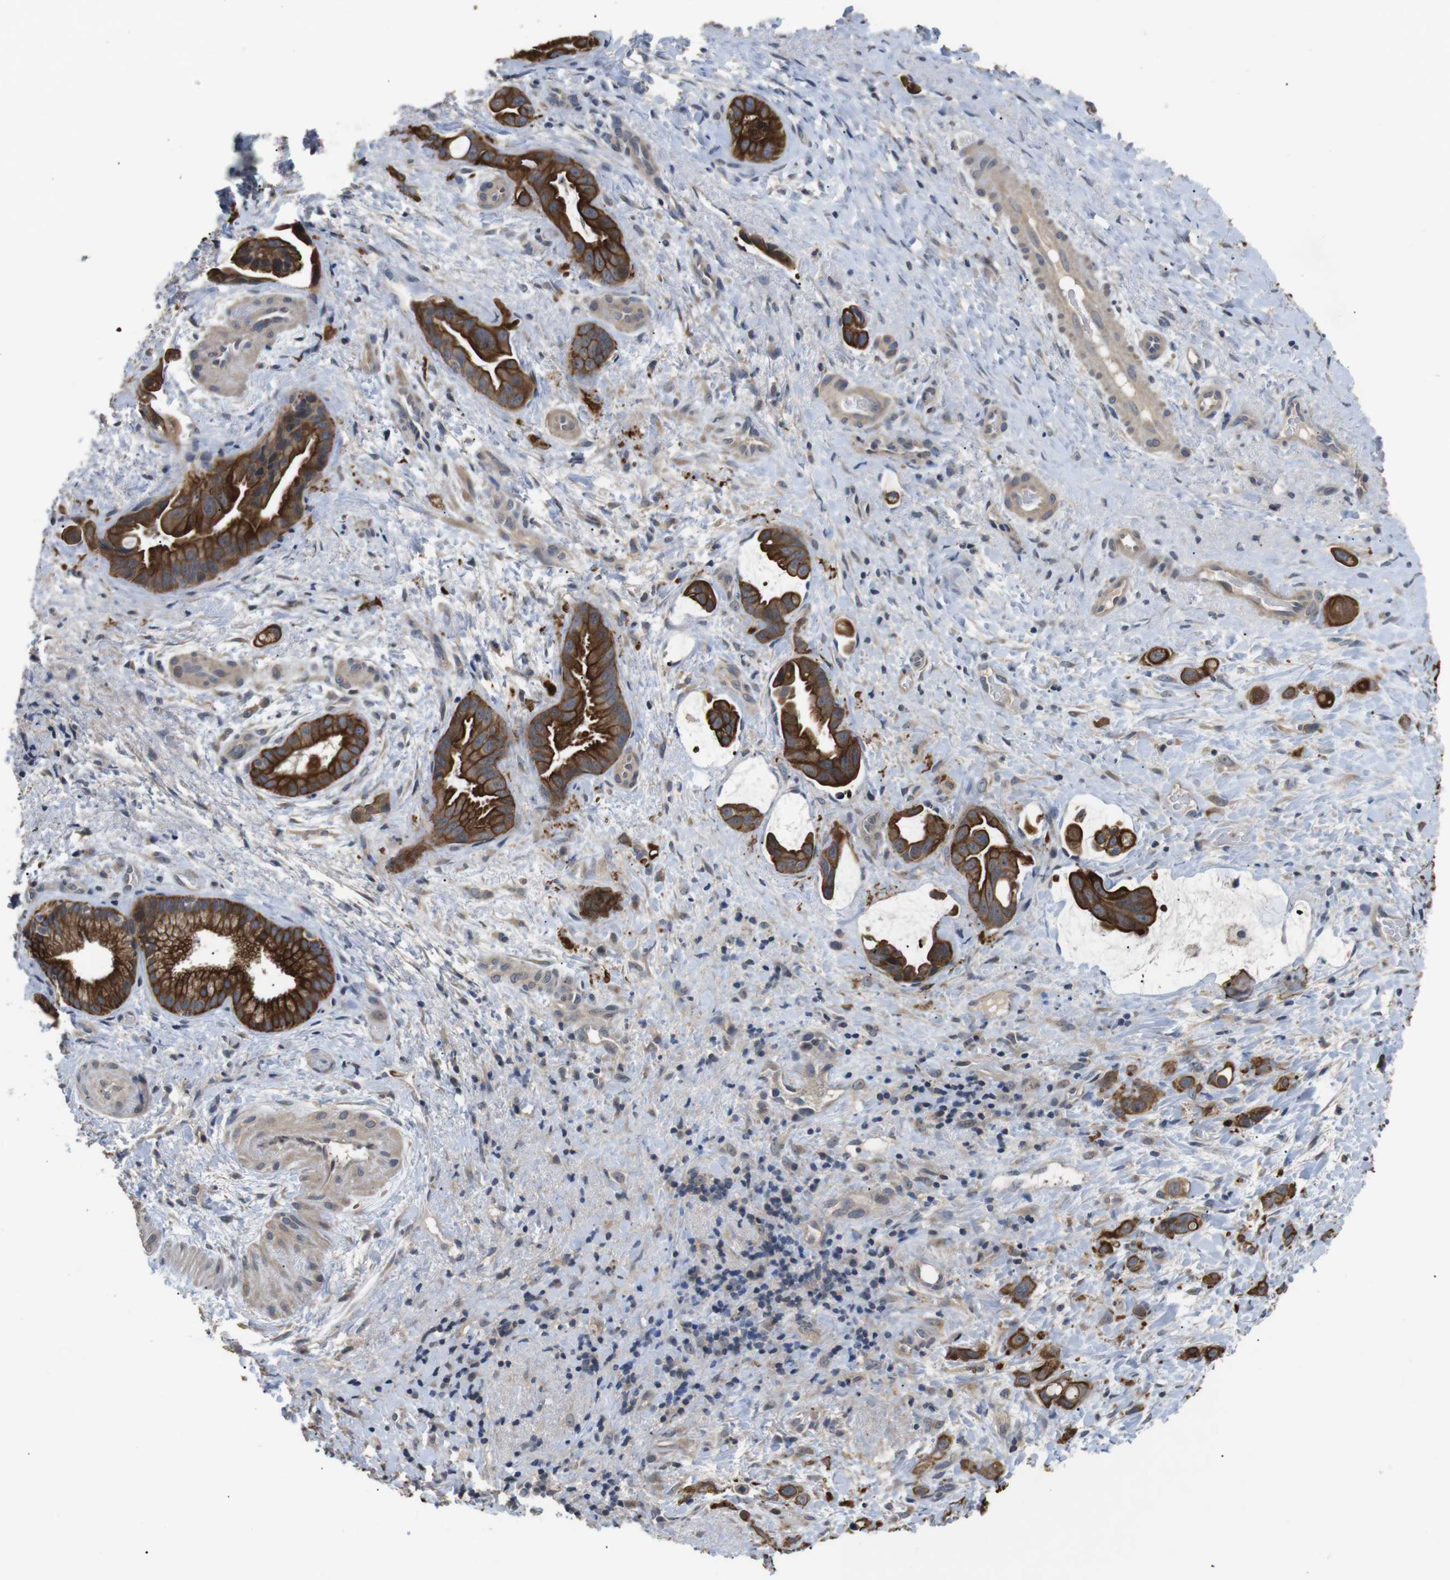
{"staining": {"intensity": "strong", "quantity": ">75%", "location": "cytoplasmic/membranous"}, "tissue": "liver cancer", "cell_type": "Tumor cells", "image_type": "cancer", "snomed": [{"axis": "morphology", "description": "Cholangiocarcinoma"}, {"axis": "topography", "description": "Liver"}], "caption": "Immunohistochemistry staining of liver cancer, which shows high levels of strong cytoplasmic/membranous staining in approximately >75% of tumor cells indicating strong cytoplasmic/membranous protein expression. The staining was performed using DAB (brown) for protein detection and nuclei were counterstained in hematoxylin (blue).", "gene": "ADGRL3", "patient": {"sex": "female", "age": 65}}